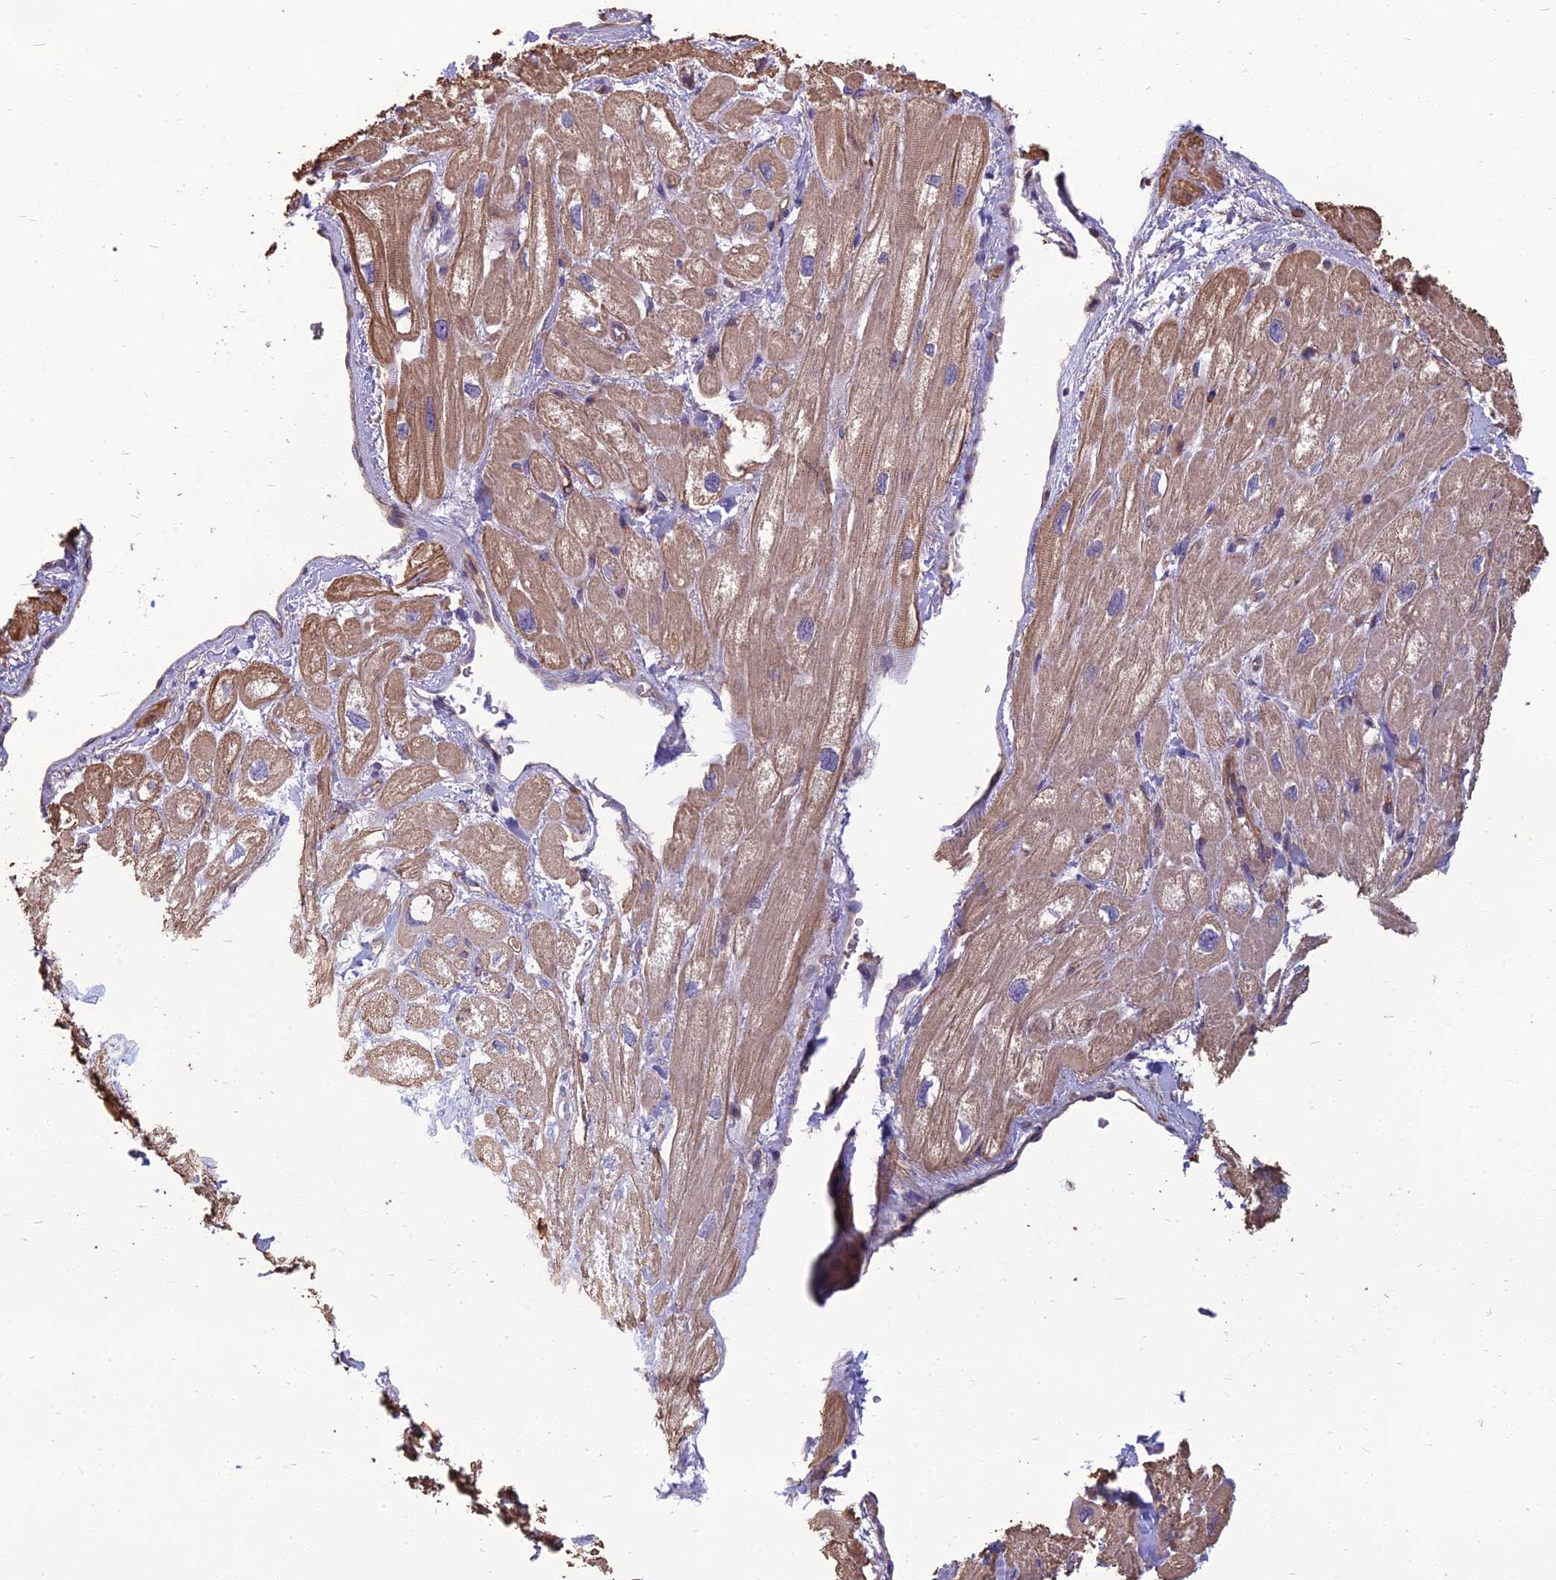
{"staining": {"intensity": "weak", "quantity": ">75%", "location": "cytoplasmic/membranous"}, "tissue": "heart muscle", "cell_type": "Cardiomyocytes", "image_type": "normal", "snomed": [{"axis": "morphology", "description": "Normal tissue, NOS"}, {"axis": "topography", "description": "Heart"}], "caption": "The micrograph exhibits immunohistochemical staining of normal heart muscle. There is weak cytoplasmic/membranous positivity is identified in approximately >75% of cardiomyocytes.", "gene": "WDR24", "patient": {"sex": "male", "age": 65}}